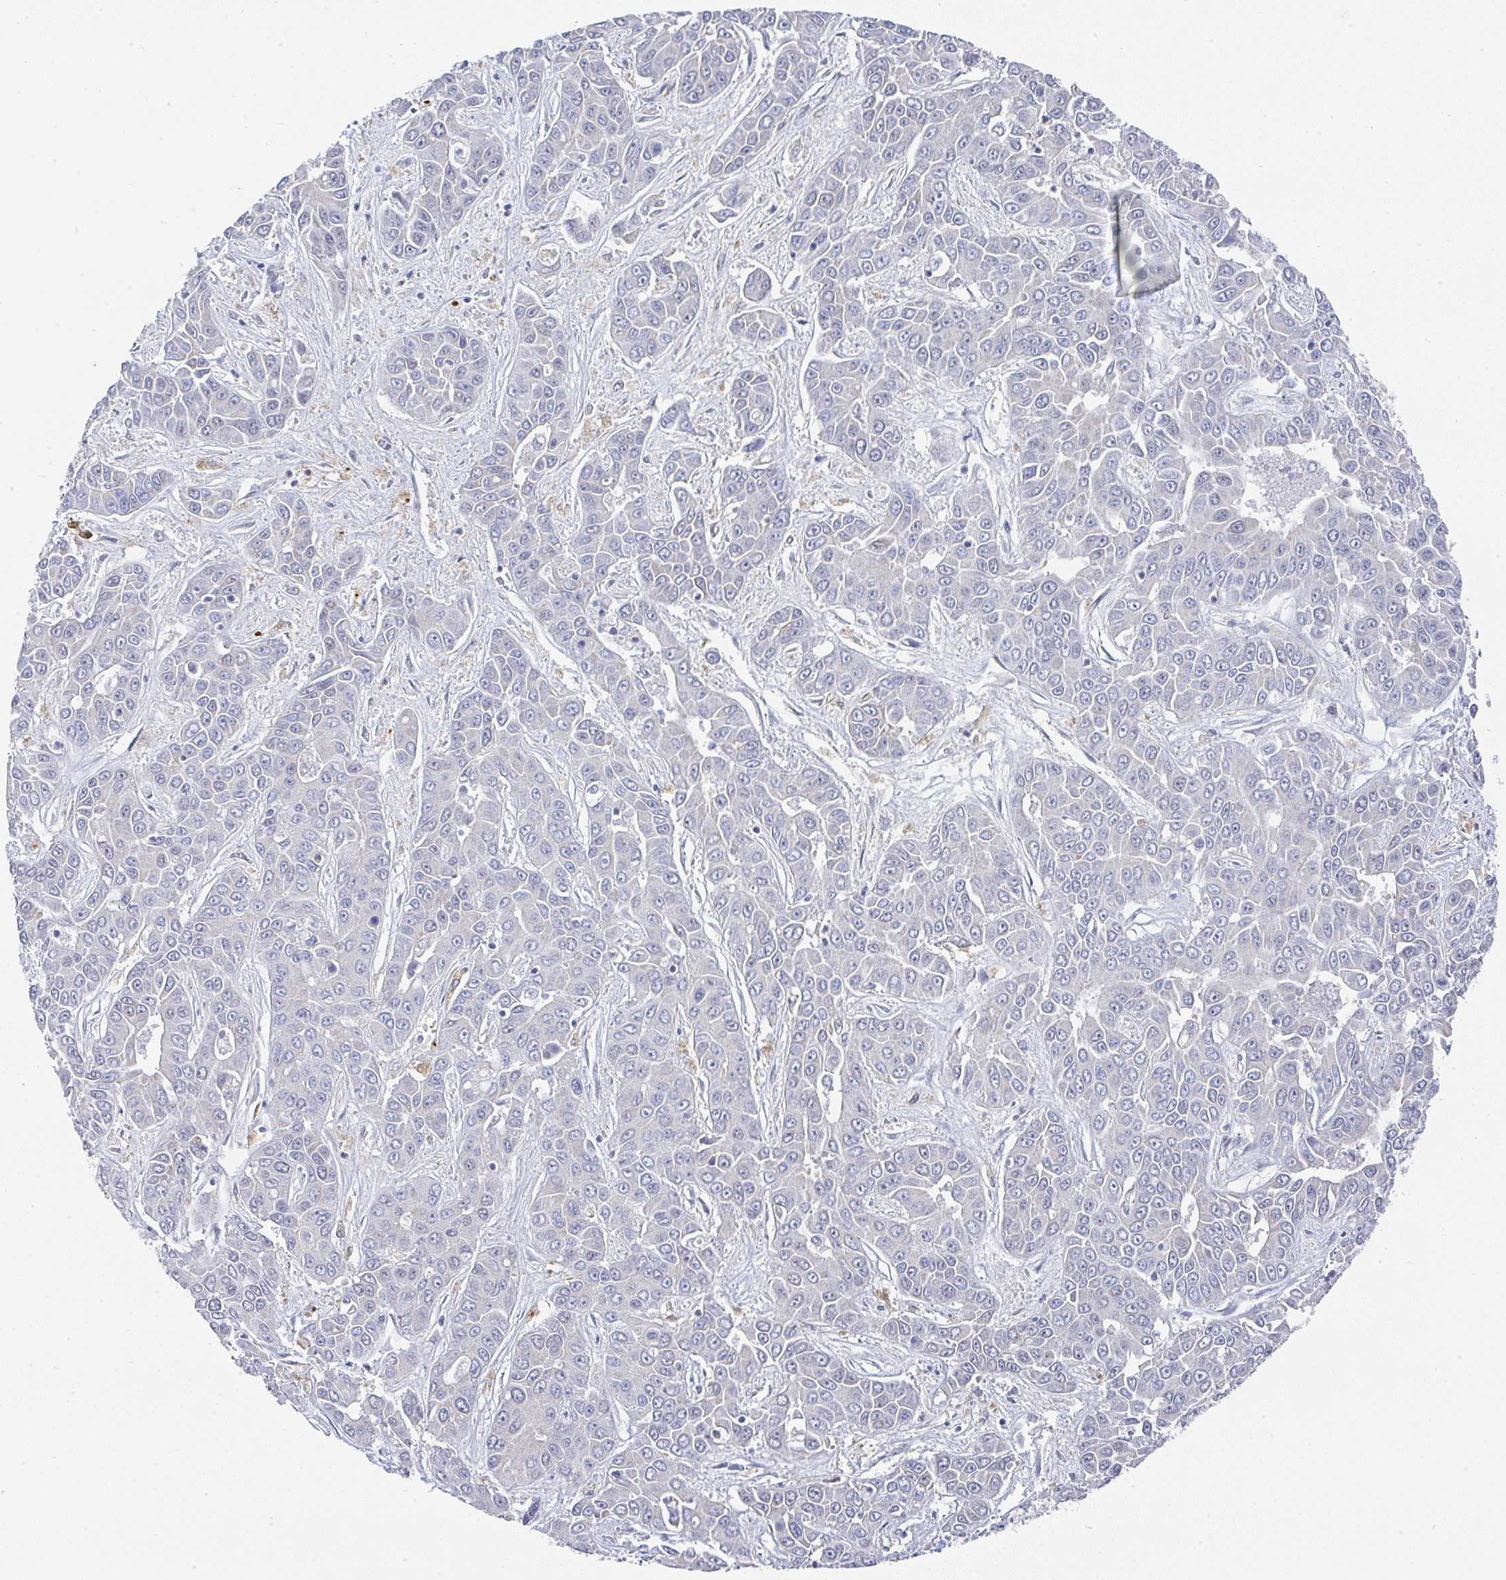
{"staining": {"intensity": "negative", "quantity": "none", "location": "none"}, "tissue": "liver cancer", "cell_type": "Tumor cells", "image_type": "cancer", "snomed": [{"axis": "morphology", "description": "Cholangiocarcinoma"}, {"axis": "topography", "description": "Liver"}], "caption": "This is a image of IHC staining of cholangiocarcinoma (liver), which shows no positivity in tumor cells.", "gene": "NCF1", "patient": {"sex": "female", "age": 52}}